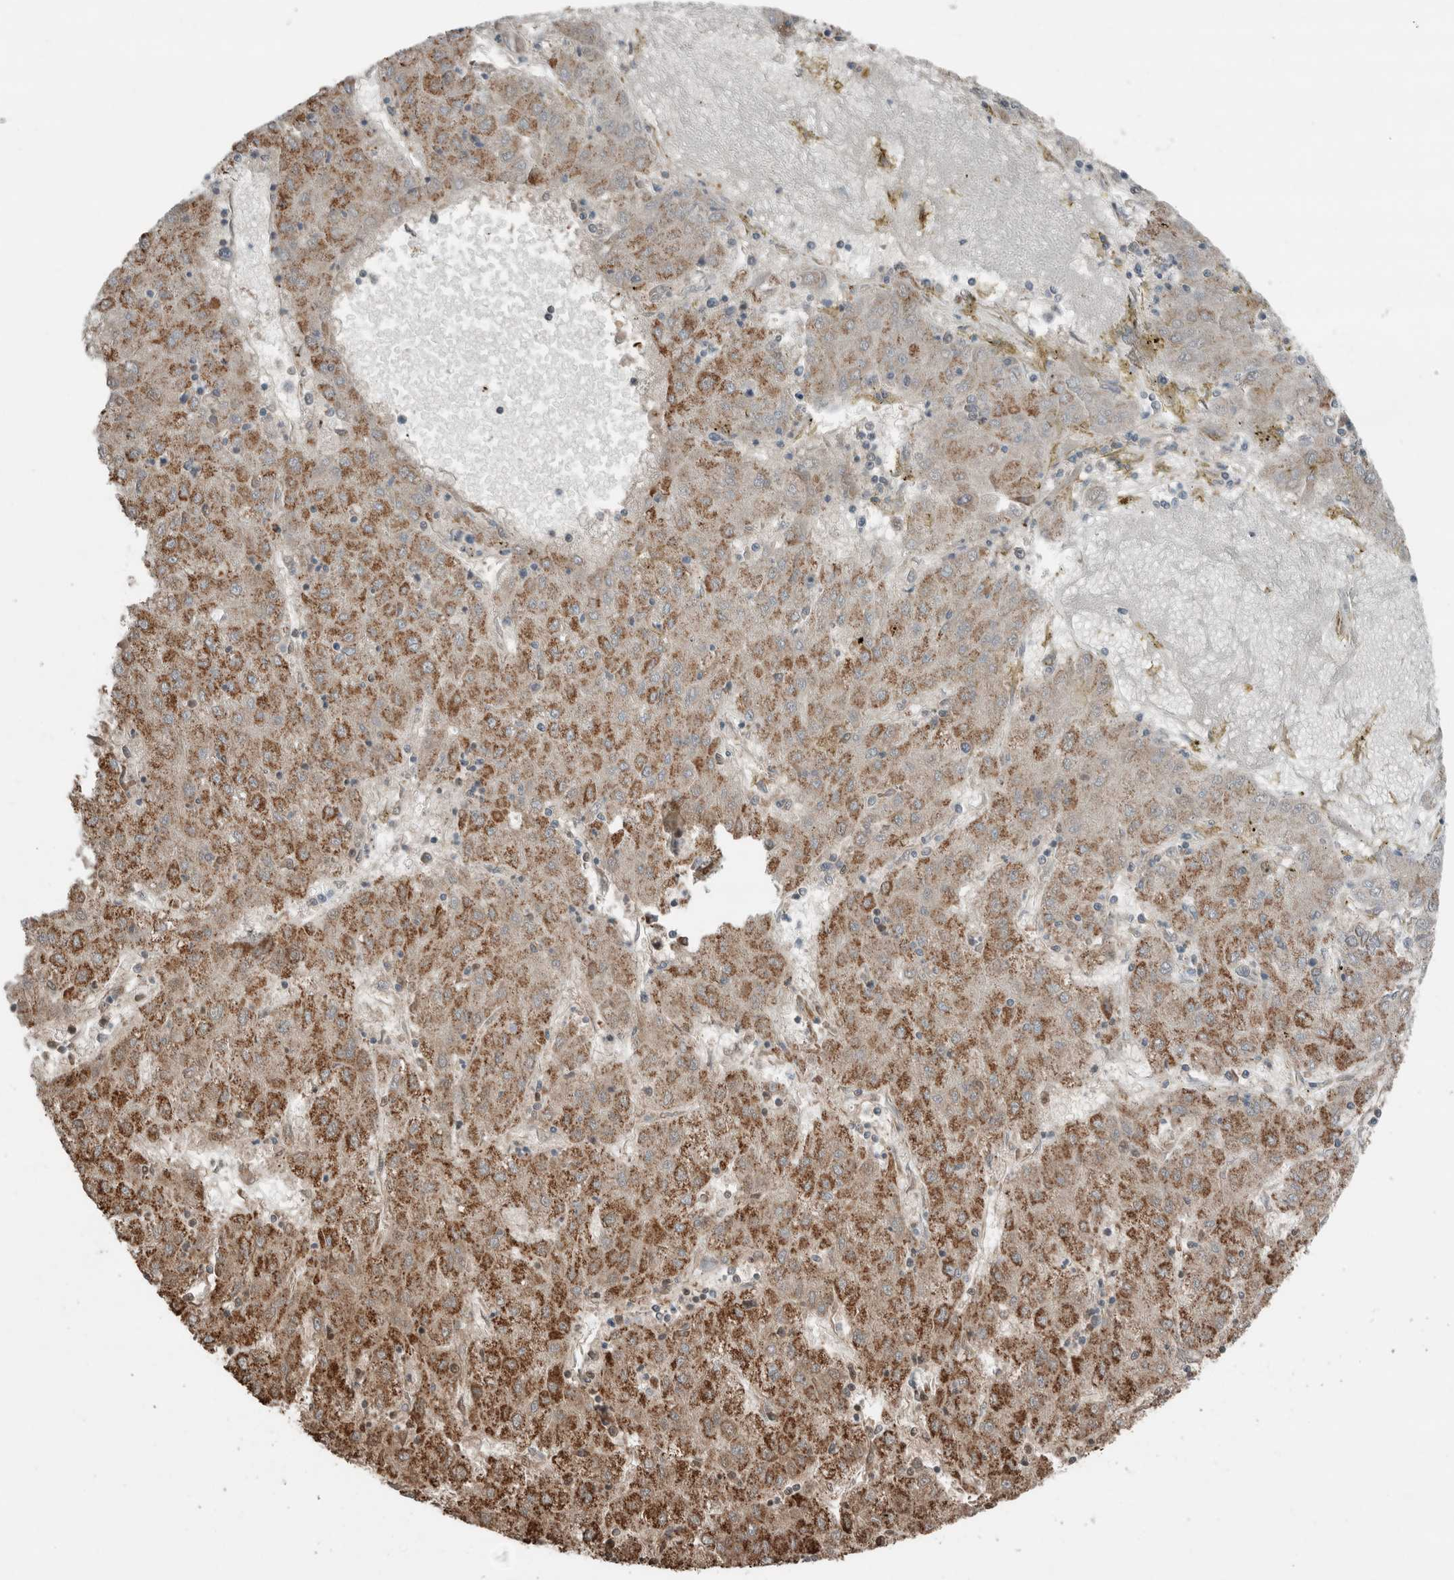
{"staining": {"intensity": "moderate", "quantity": ">75%", "location": "cytoplasmic/membranous"}, "tissue": "liver cancer", "cell_type": "Tumor cells", "image_type": "cancer", "snomed": [{"axis": "morphology", "description": "Carcinoma, Hepatocellular, NOS"}, {"axis": "topography", "description": "Liver"}], "caption": "Immunohistochemical staining of human liver cancer (hepatocellular carcinoma) displays medium levels of moderate cytoplasmic/membranous staining in approximately >75% of tumor cells. (Brightfield microscopy of DAB IHC at high magnification).", "gene": "KLK14", "patient": {"sex": "male", "age": 72}}